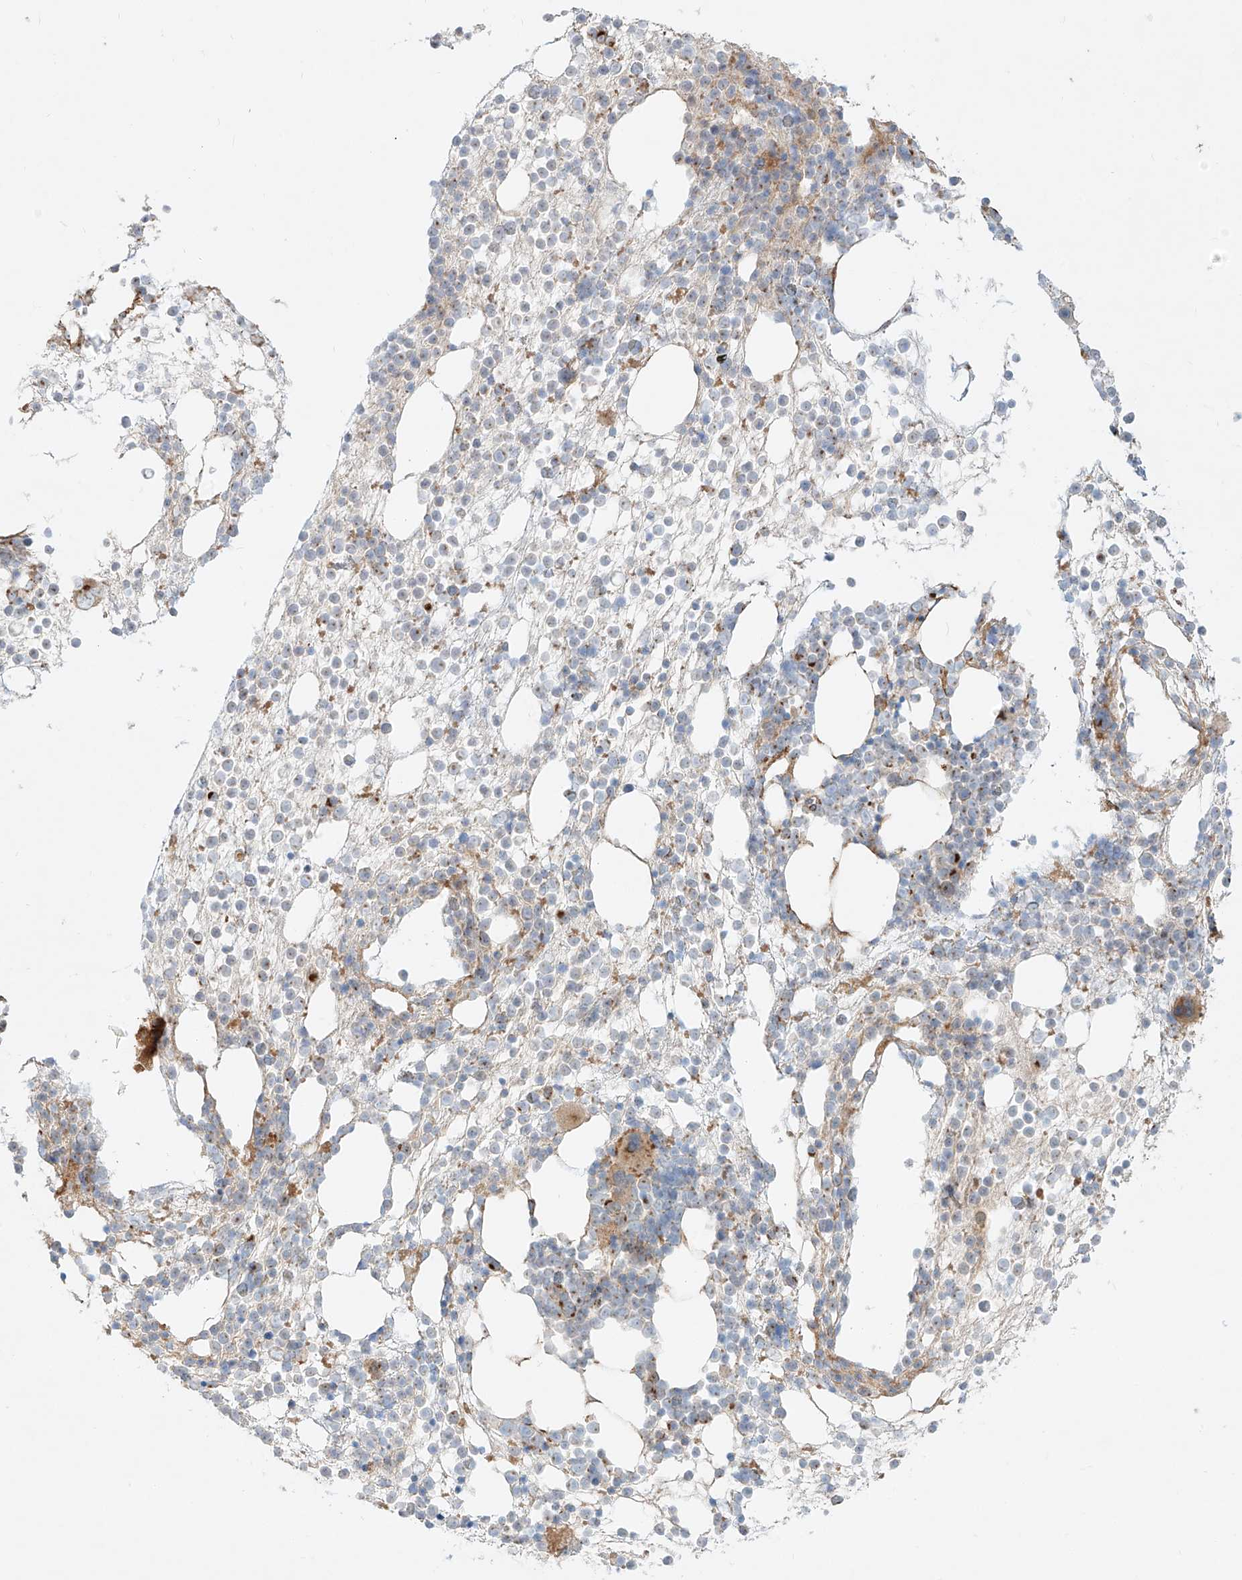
{"staining": {"intensity": "moderate", "quantity": "<25%", "location": "cytoplasmic/membranous"}, "tissue": "bone marrow", "cell_type": "Hematopoietic cells", "image_type": "normal", "snomed": [{"axis": "morphology", "description": "Normal tissue, NOS"}, {"axis": "topography", "description": "Bone marrow"}], "caption": "There is low levels of moderate cytoplasmic/membranous staining in hematopoietic cells of benign bone marrow, as demonstrated by immunohistochemical staining (brown color).", "gene": "ZNF287", "patient": {"sex": "male", "age": 54}}